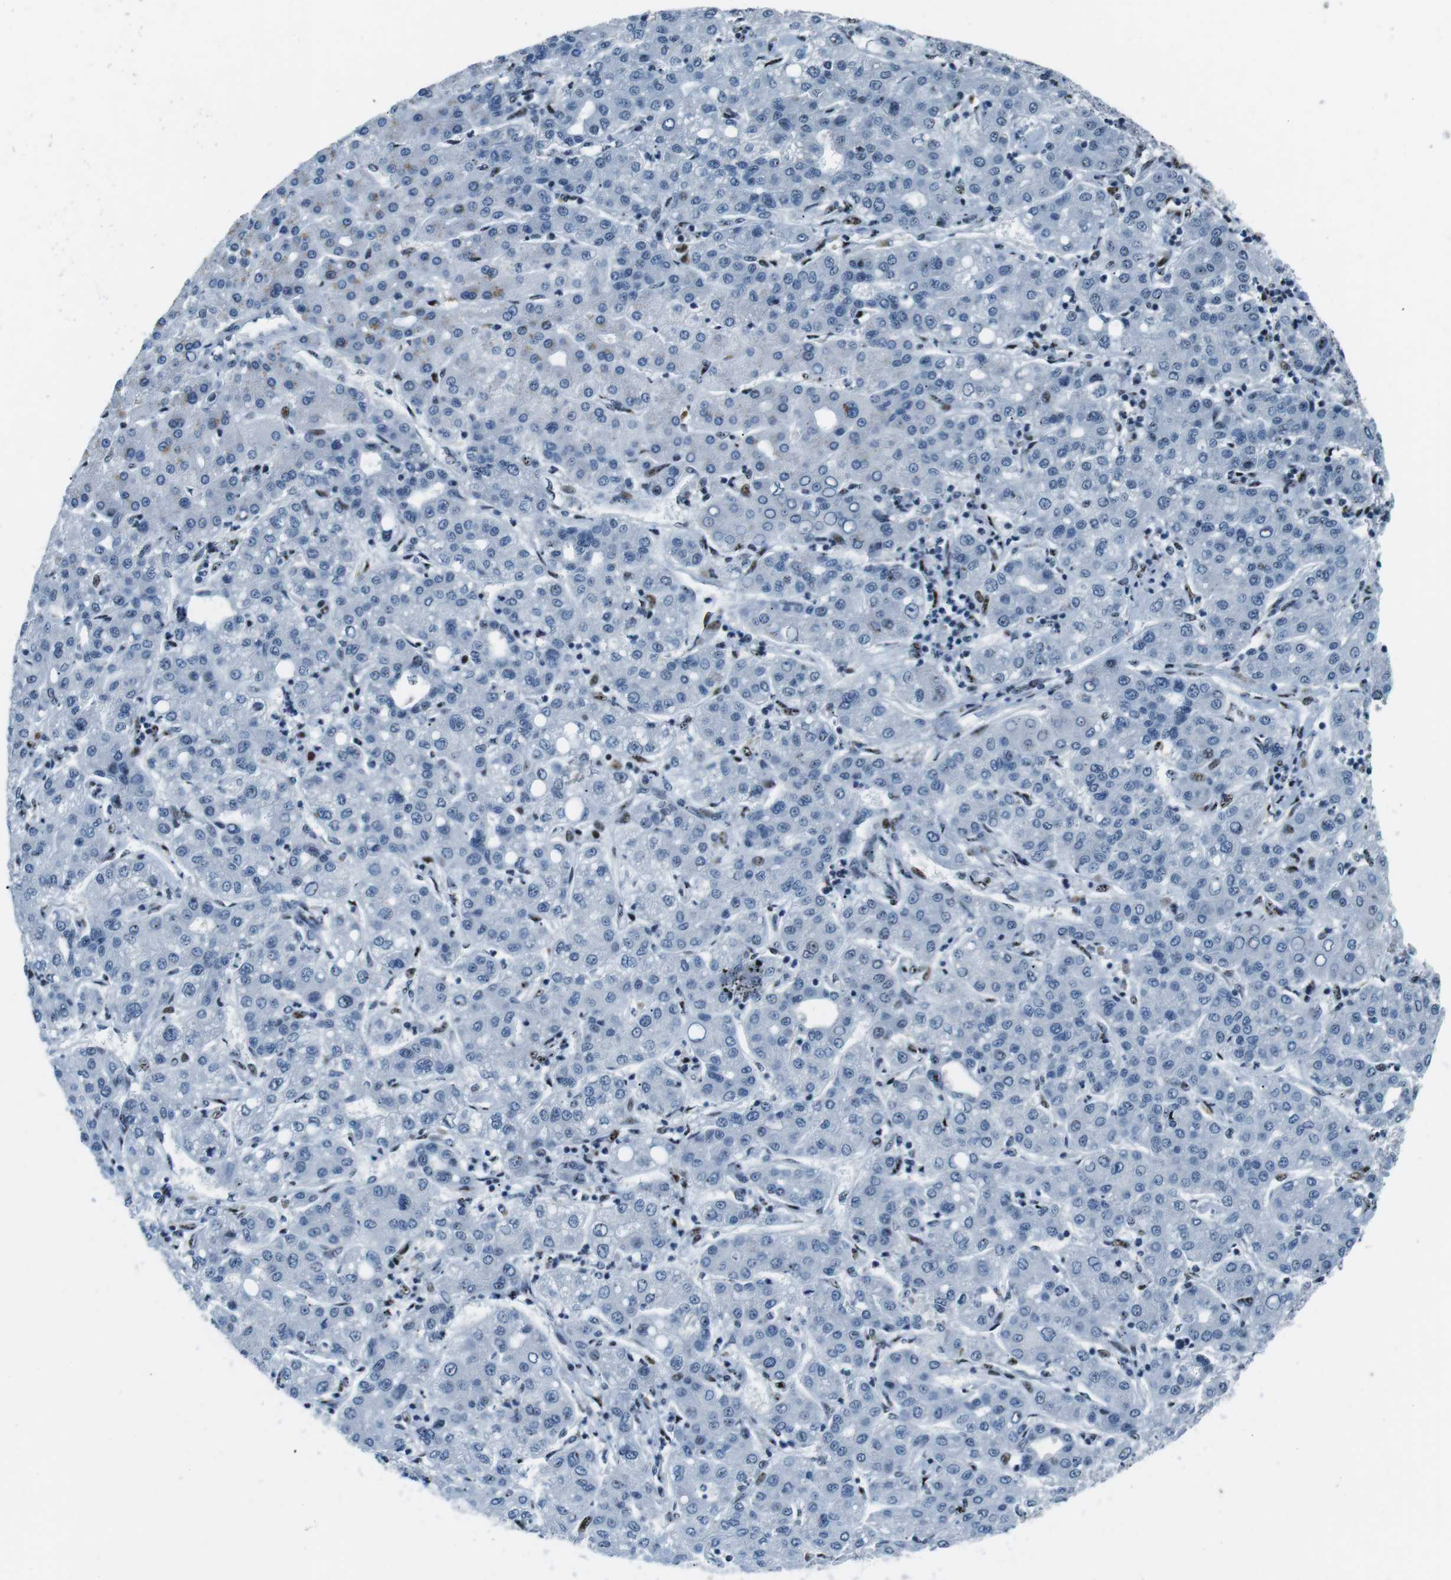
{"staining": {"intensity": "negative", "quantity": "none", "location": "none"}, "tissue": "liver cancer", "cell_type": "Tumor cells", "image_type": "cancer", "snomed": [{"axis": "morphology", "description": "Carcinoma, Hepatocellular, NOS"}, {"axis": "topography", "description": "Liver"}], "caption": "The photomicrograph shows no staining of tumor cells in hepatocellular carcinoma (liver).", "gene": "PML", "patient": {"sex": "male", "age": 65}}